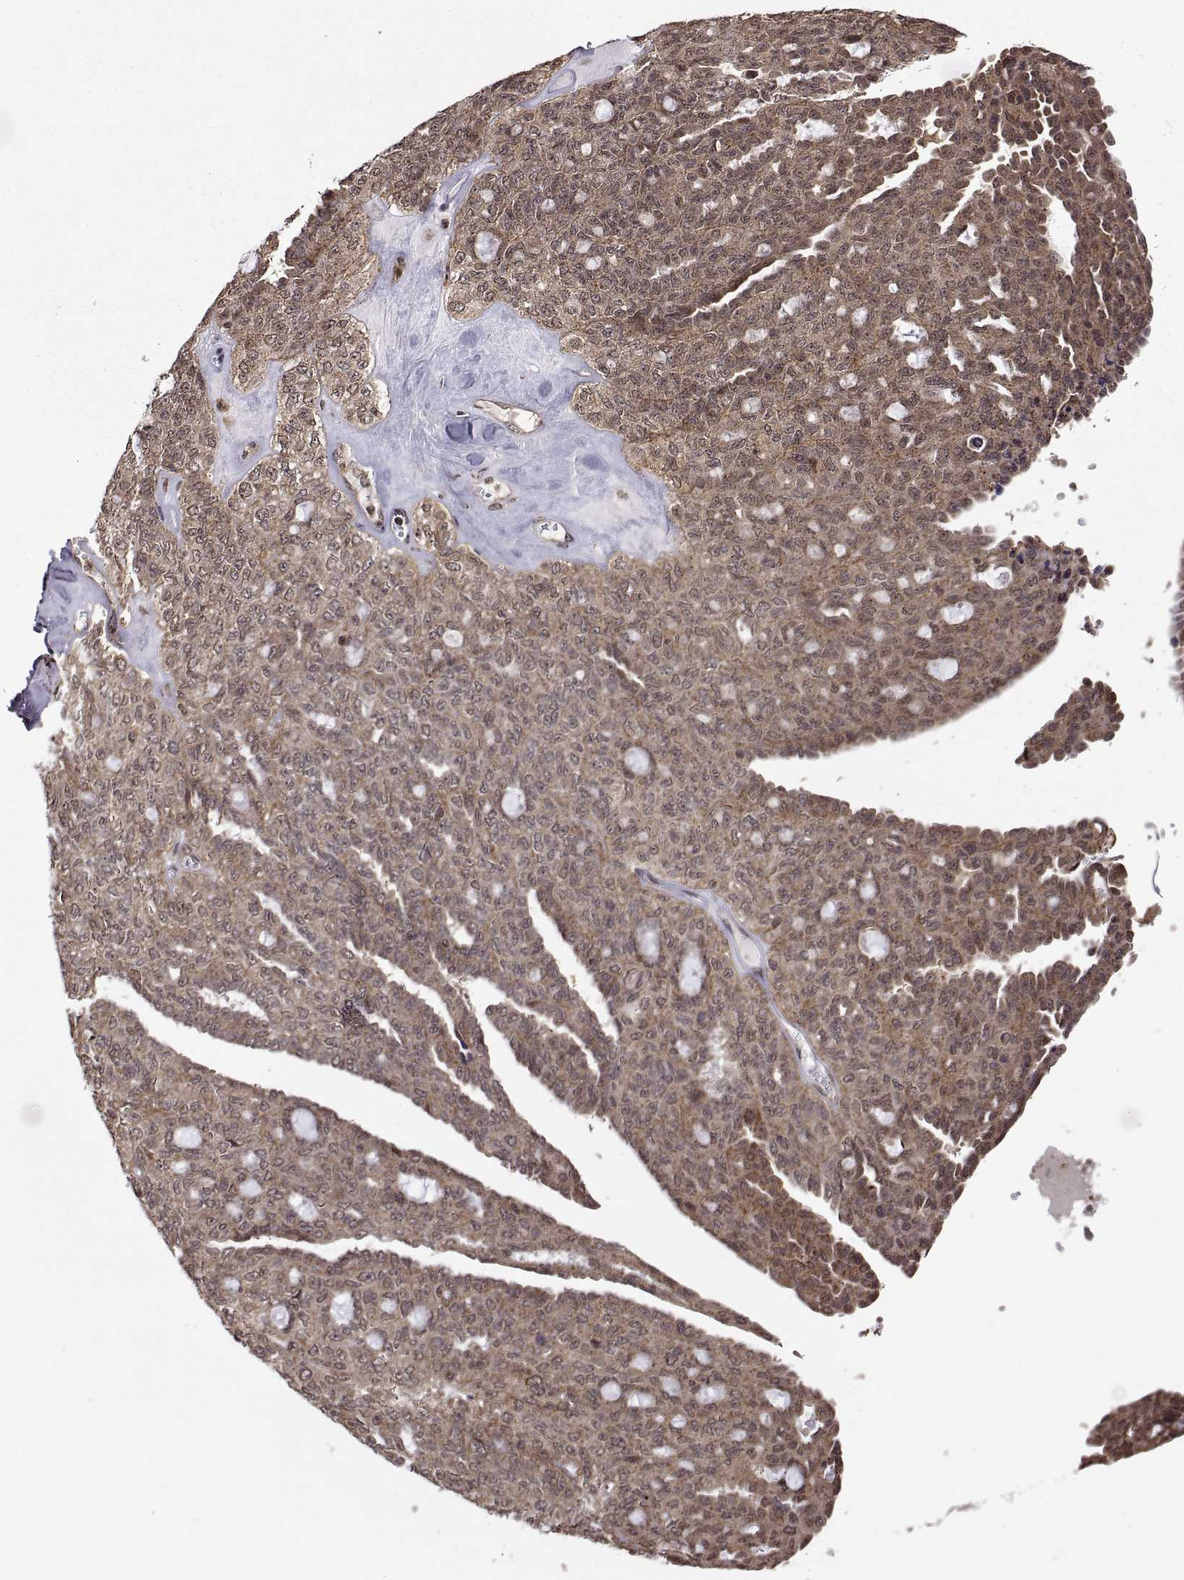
{"staining": {"intensity": "weak", "quantity": ">75%", "location": "cytoplasmic/membranous"}, "tissue": "ovarian cancer", "cell_type": "Tumor cells", "image_type": "cancer", "snomed": [{"axis": "morphology", "description": "Cystadenocarcinoma, serous, NOS"}, {"axis": "topography", "description": "Ovary"}], "caption": "Protein staining of ovarian cancer (serous cystadenocarcinoma) tissue reveals weak cytoplasmic/membranous positivity in about >75% of tumor cells.", "gene": "ZNRF2", "patient": {"sex": "female", "age": 71}}